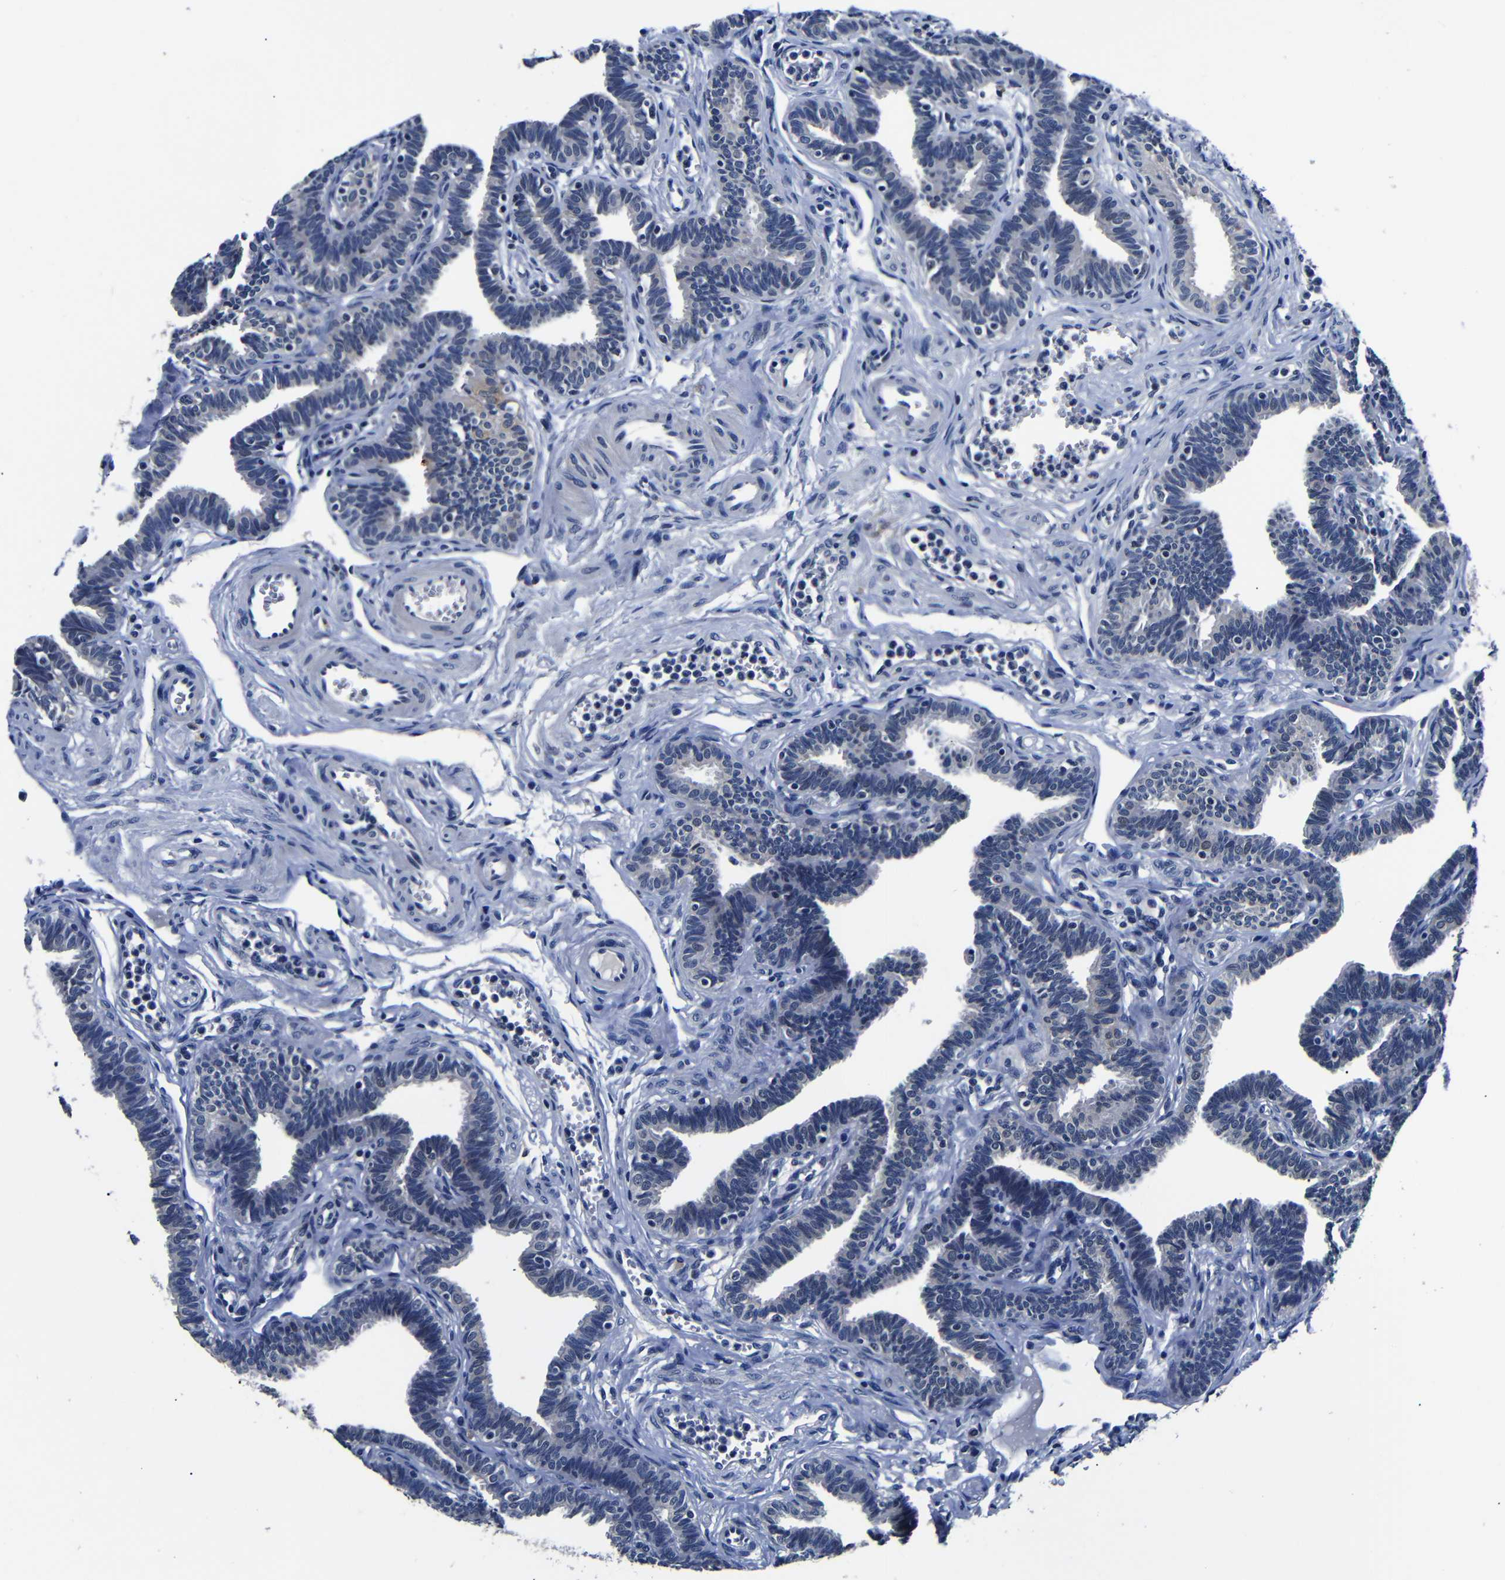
{"staining": {"intensity": "moderate", "quantity": "<25%", "location": "cytoplasmic/membranous"}, "tissue": "fallopian tube", "cell_type": "Glandular cells", "image_type": "normal", "snomed": [{"axis": "morphology", "description": "Normal tissue, NOS"}, {"axis": "topography", "description": "Fallopian tube"}, {"axis": "topography", "description": "Ovary"}], "caption": "IHC staining of normal fallopian tube, which displays low levels of moderate cytoplasmic/membranous positivity in about <25% of glandular cells indicating moderate cytoplasmic/membranous protein positivity. The staining was performed using DAB (3,3'-diaminobenzidine) (brown) for protein detection and nuclei were counterstained in hematoxylin (blue).", "gene": "DEPP1", "patient": {"sex": "female", "age": 23}}